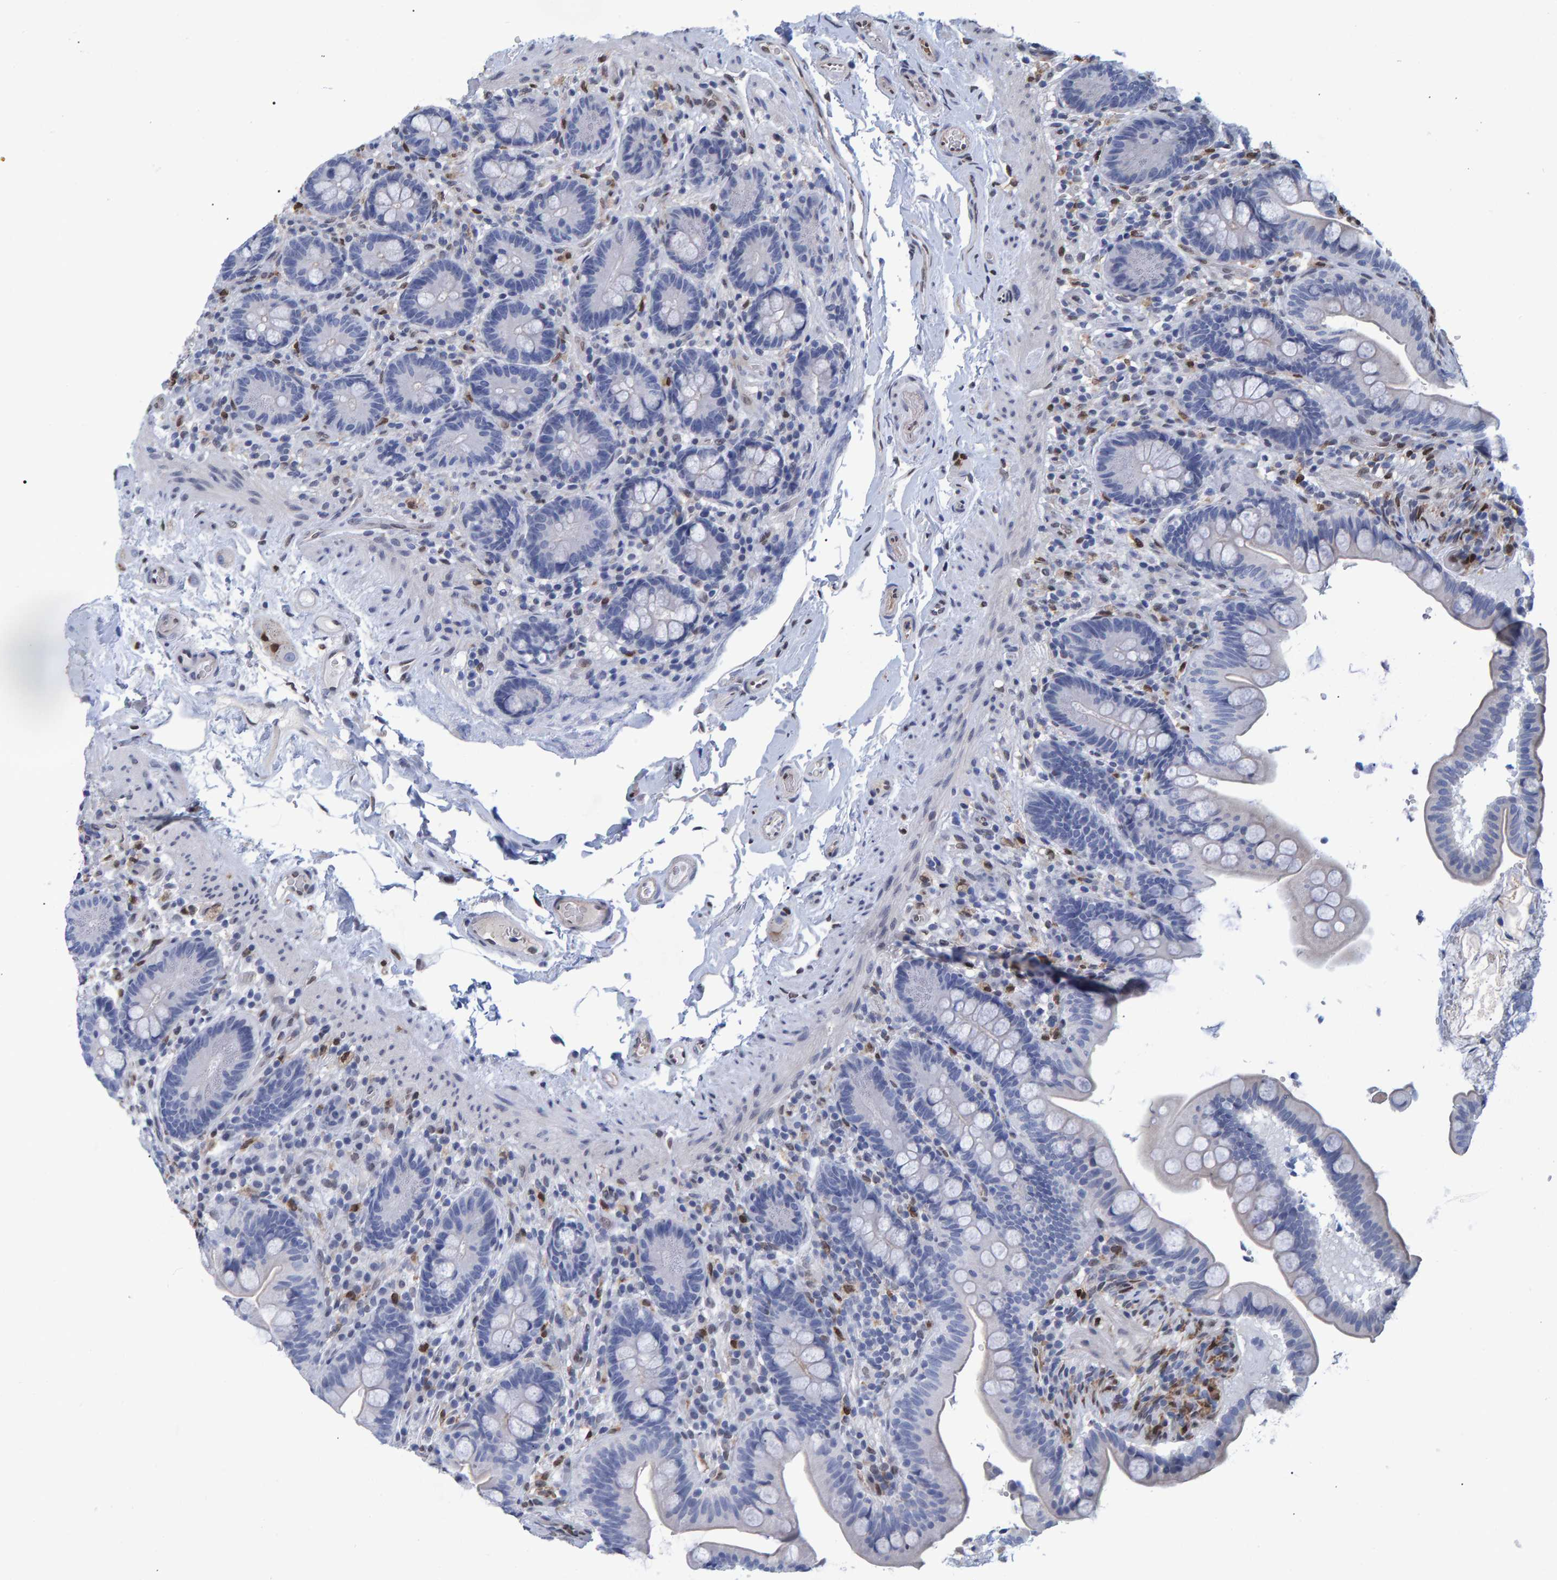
{"staining": {"intensity": "weak", "quantity": ">75%", "location": "nuclear"}, "tissue": "colon", "cell_type": "Endothelial cells", "image_type": "normal", "snomed": [{"axis": "morphology", "description": "Normal tissue, NOS"}, {"axis": "topography", "description": "Smooth muscle"}, {"axis": "topography", "description": "Colon"}], "caption": "Weak nuclear positivity is present in about >75% of endothelial cells in unremarkable colon.", "gene": "QKI", "patient": {"sex": "male", "age": 73}}